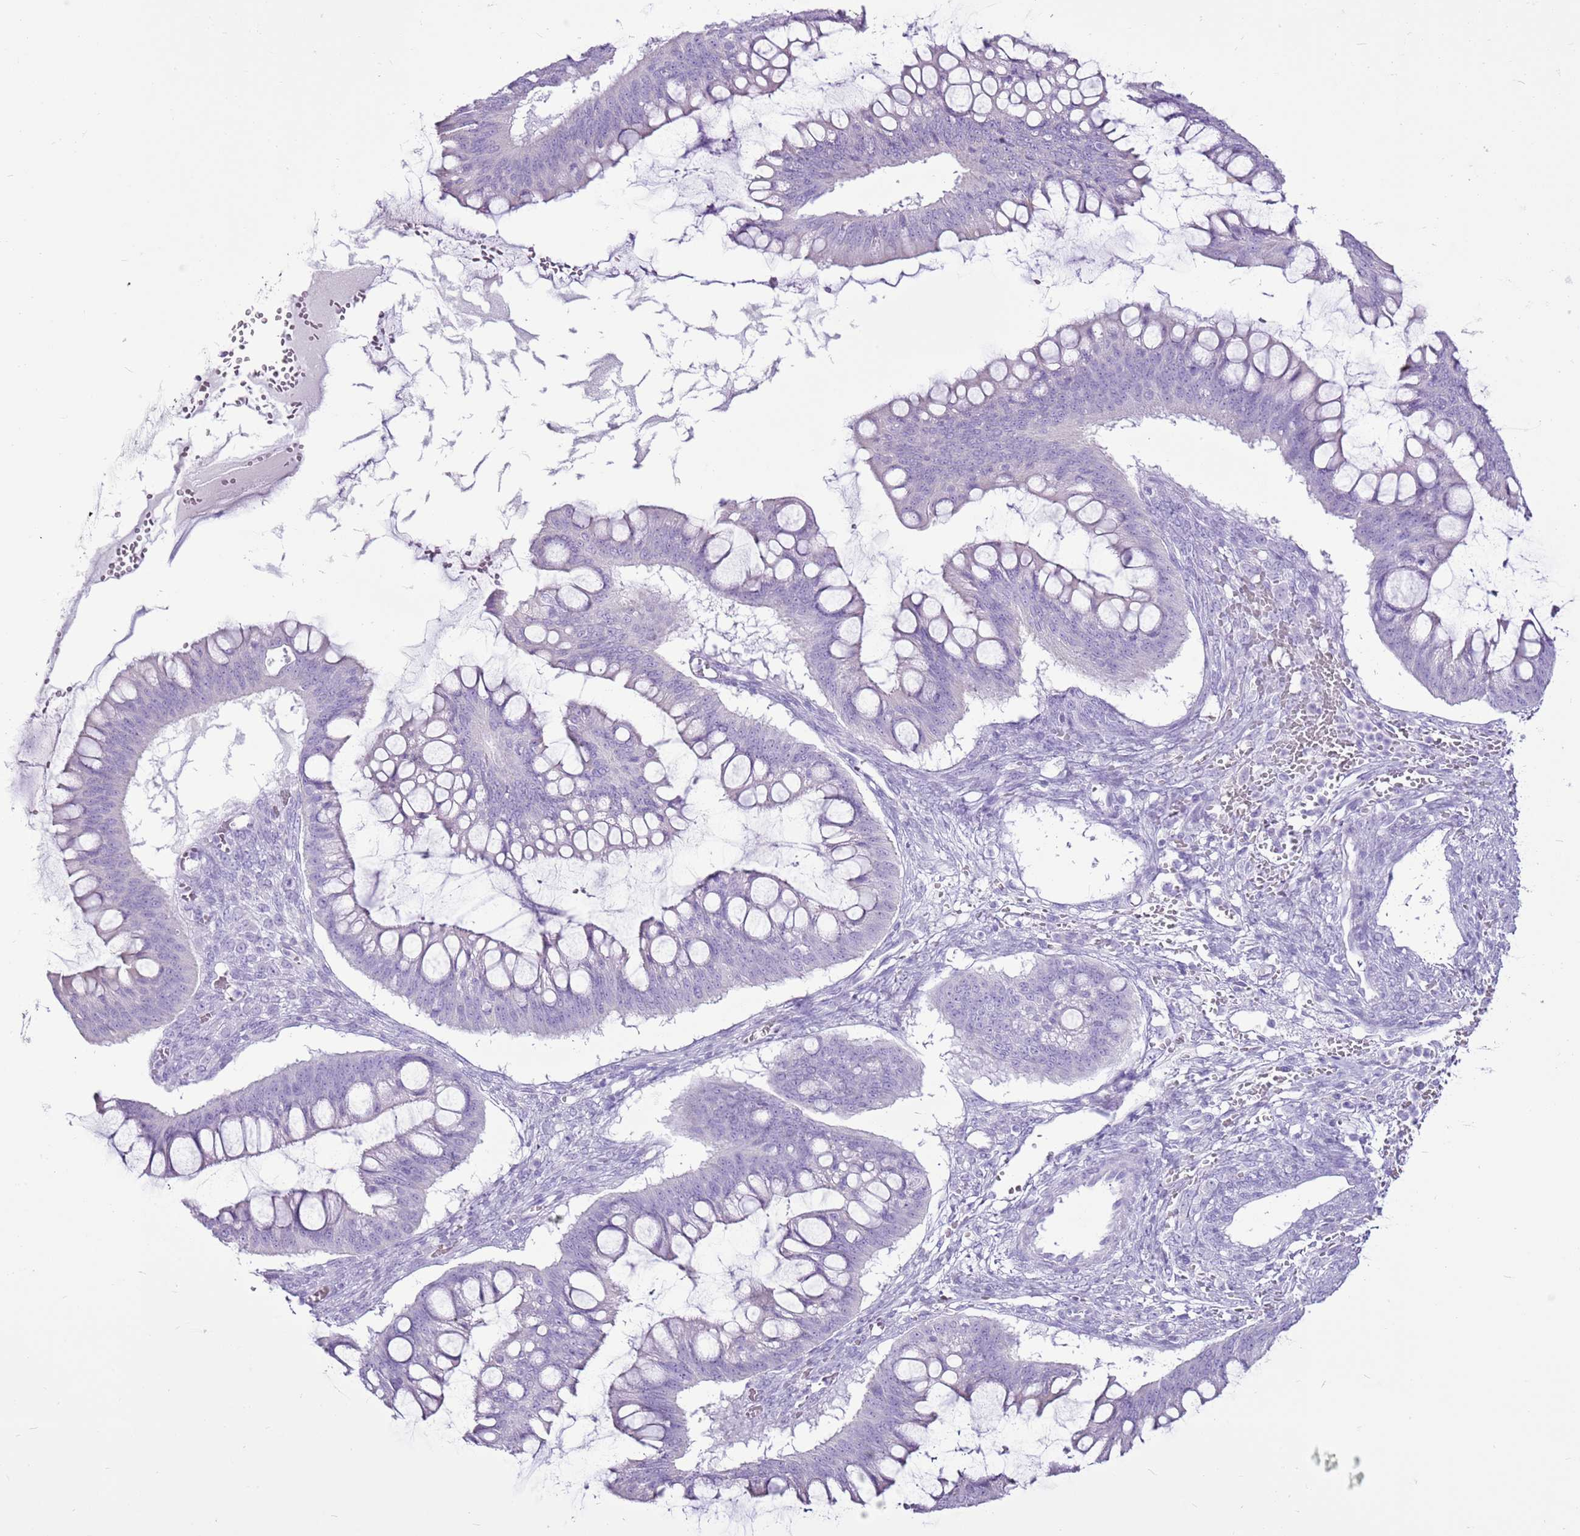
{"staining": {"intensity": "negative", "quantity": "none", "location": "none"}, "tissue": "ovarian cancer", "cell_type": "Tumor cells", "image_type": "cancer", "snomed": [{"axis": "morphology", "description": "Cystadenocarcinoma, mucinous, NOS"}, {"axis": "topography", "description": "Ovary"}], "caption": "There is no significant expression in tumor cells of mucinous cystadenocarcinoma (ovarian).", "gene": "CNFN", "patient": {"sex": "female", "age": 73}}